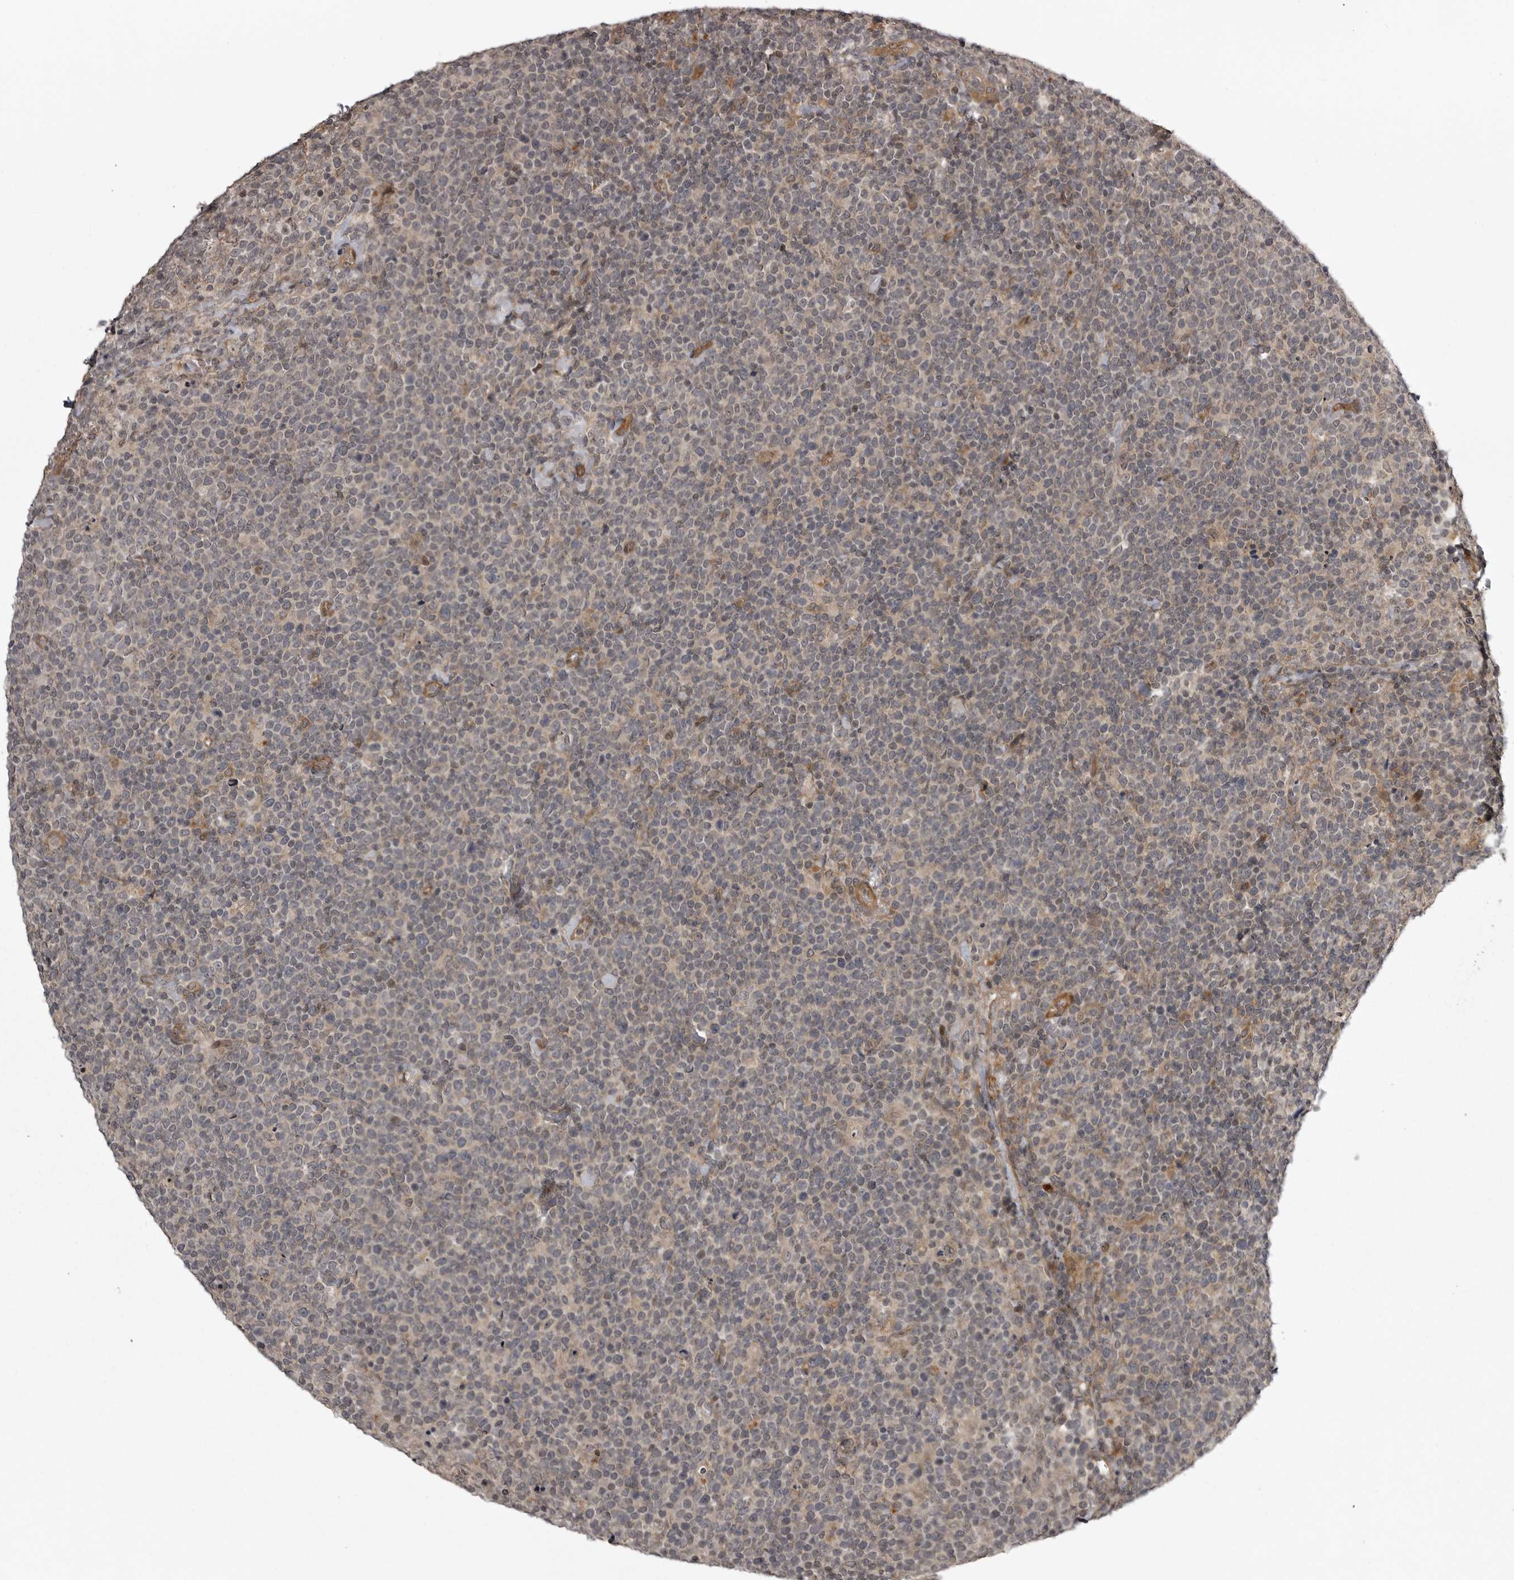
{"staining": {"intensity": "negative", "quantity": "none", "location": "none"}, "tissue": "lymphoma", "cell_type": "Tumor cells", "image_type": "cancer", "snomed": [{"axis": "morphology", "description": "Malignant lymphoma, non-Hodgkin's type, High grade"}, {"axis": "topography", "description": "Lymph node"}], "caption": "Lymphoma was stained to show a protein in brown. There is no significant expression in tumor cells. (Stains: DAB (3,3'-diaminobenzidine) immunohistochemistry (IHC) with hematoxylin counter stain, Microscopy: brightfield microscopy at high magnification).", "gene": "SNX16", "patient": {"sex": "male", "age": 61}}